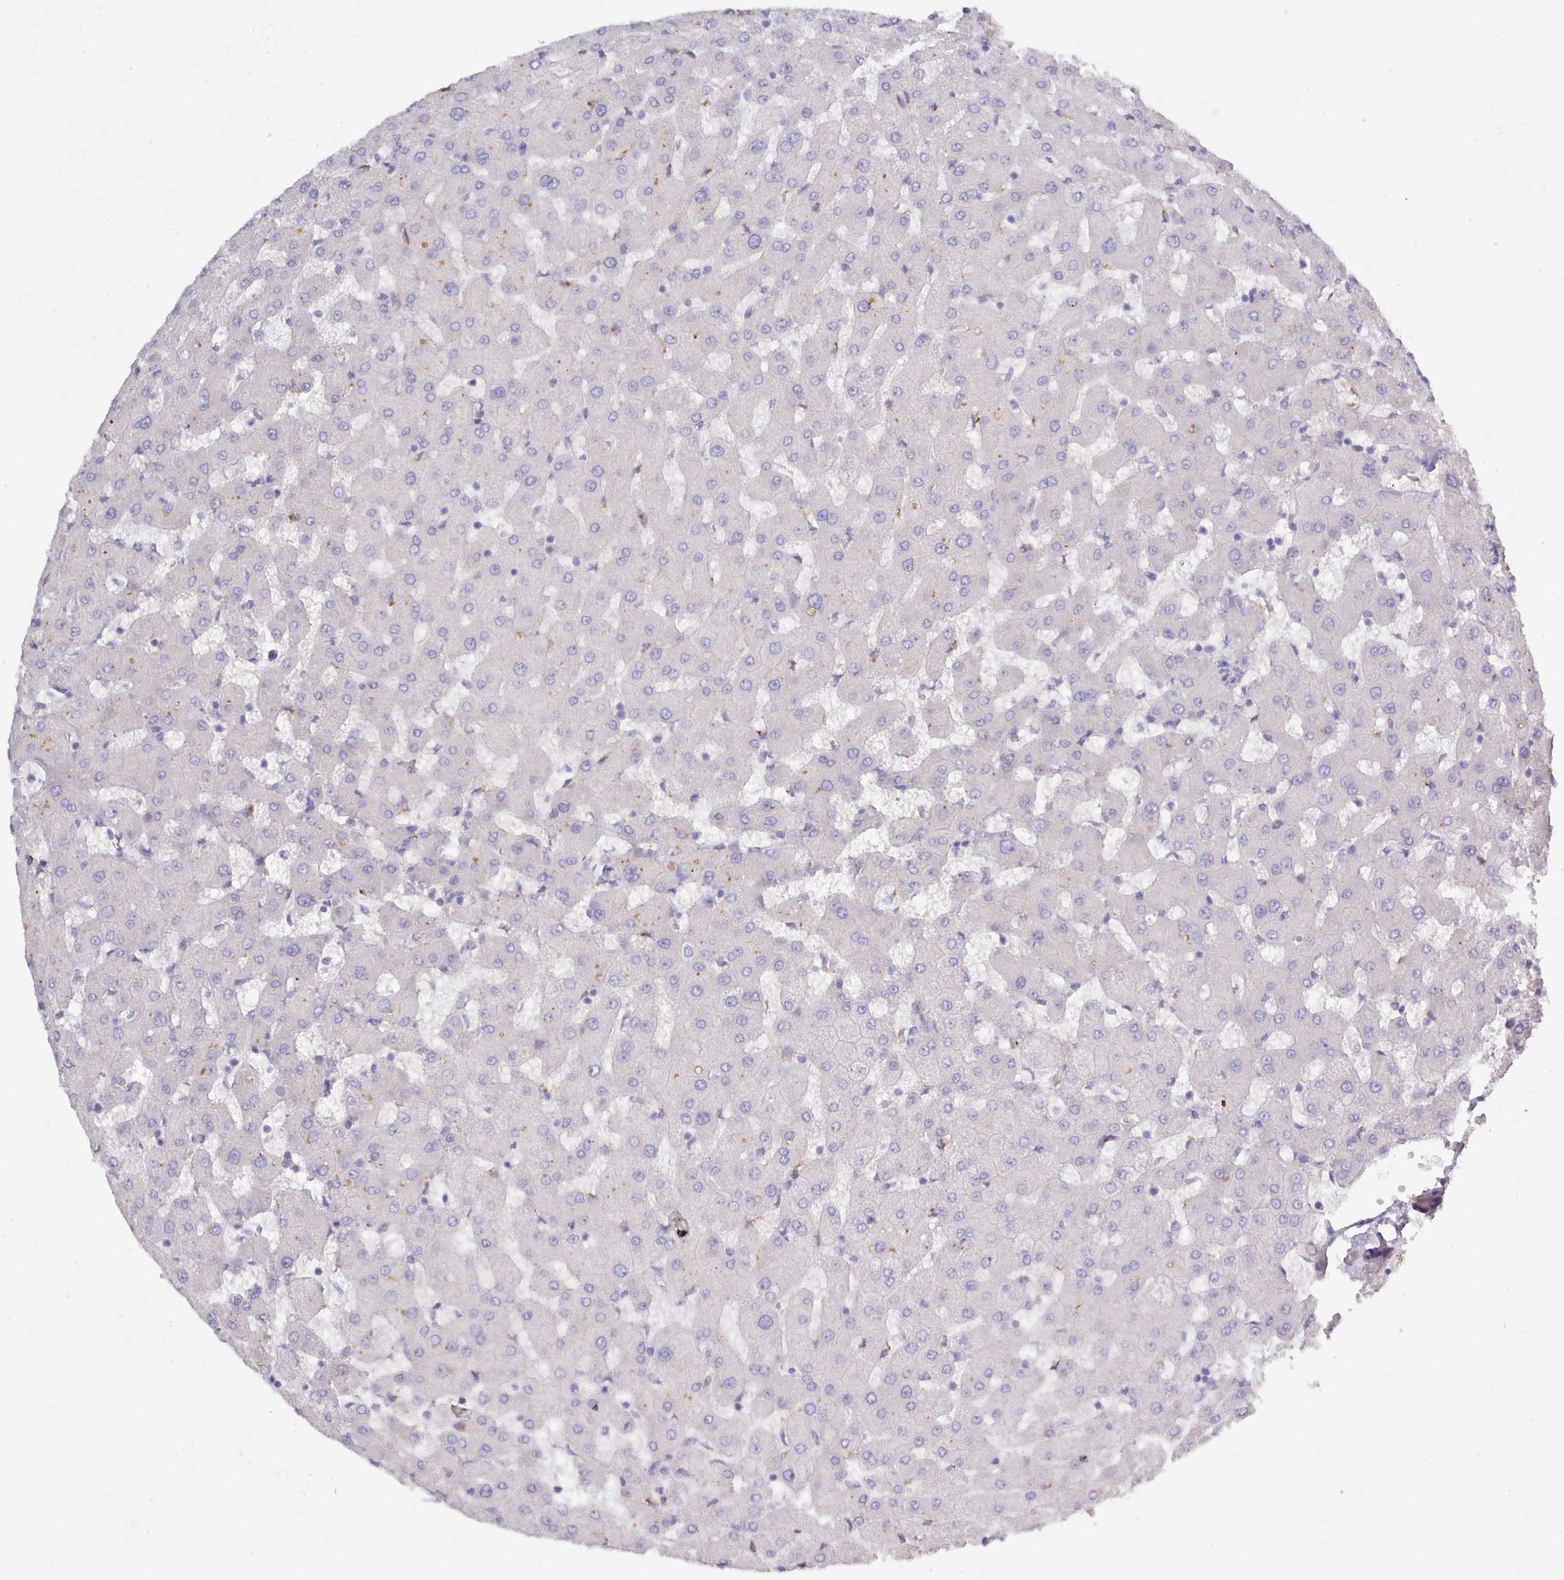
{"staining": {"intensity": "negative", "quantity": "none", "location": "none"}, "tissue": "liver", "cell_type": "Cholangiocytes", "image_type": "normal", "snomed": [{"axis": "morphology", "description": "Normal tissue, NOS"}, {"axis": "topography", "description": "Liver"}], "caption": "Immunohistochemistry histopathology image of normal liver: liver stained with DAB displays no significant protein staining in cholangiocytes.", "gene": "ZC3H13", "patient": {"sex": "female", "age": 63}}